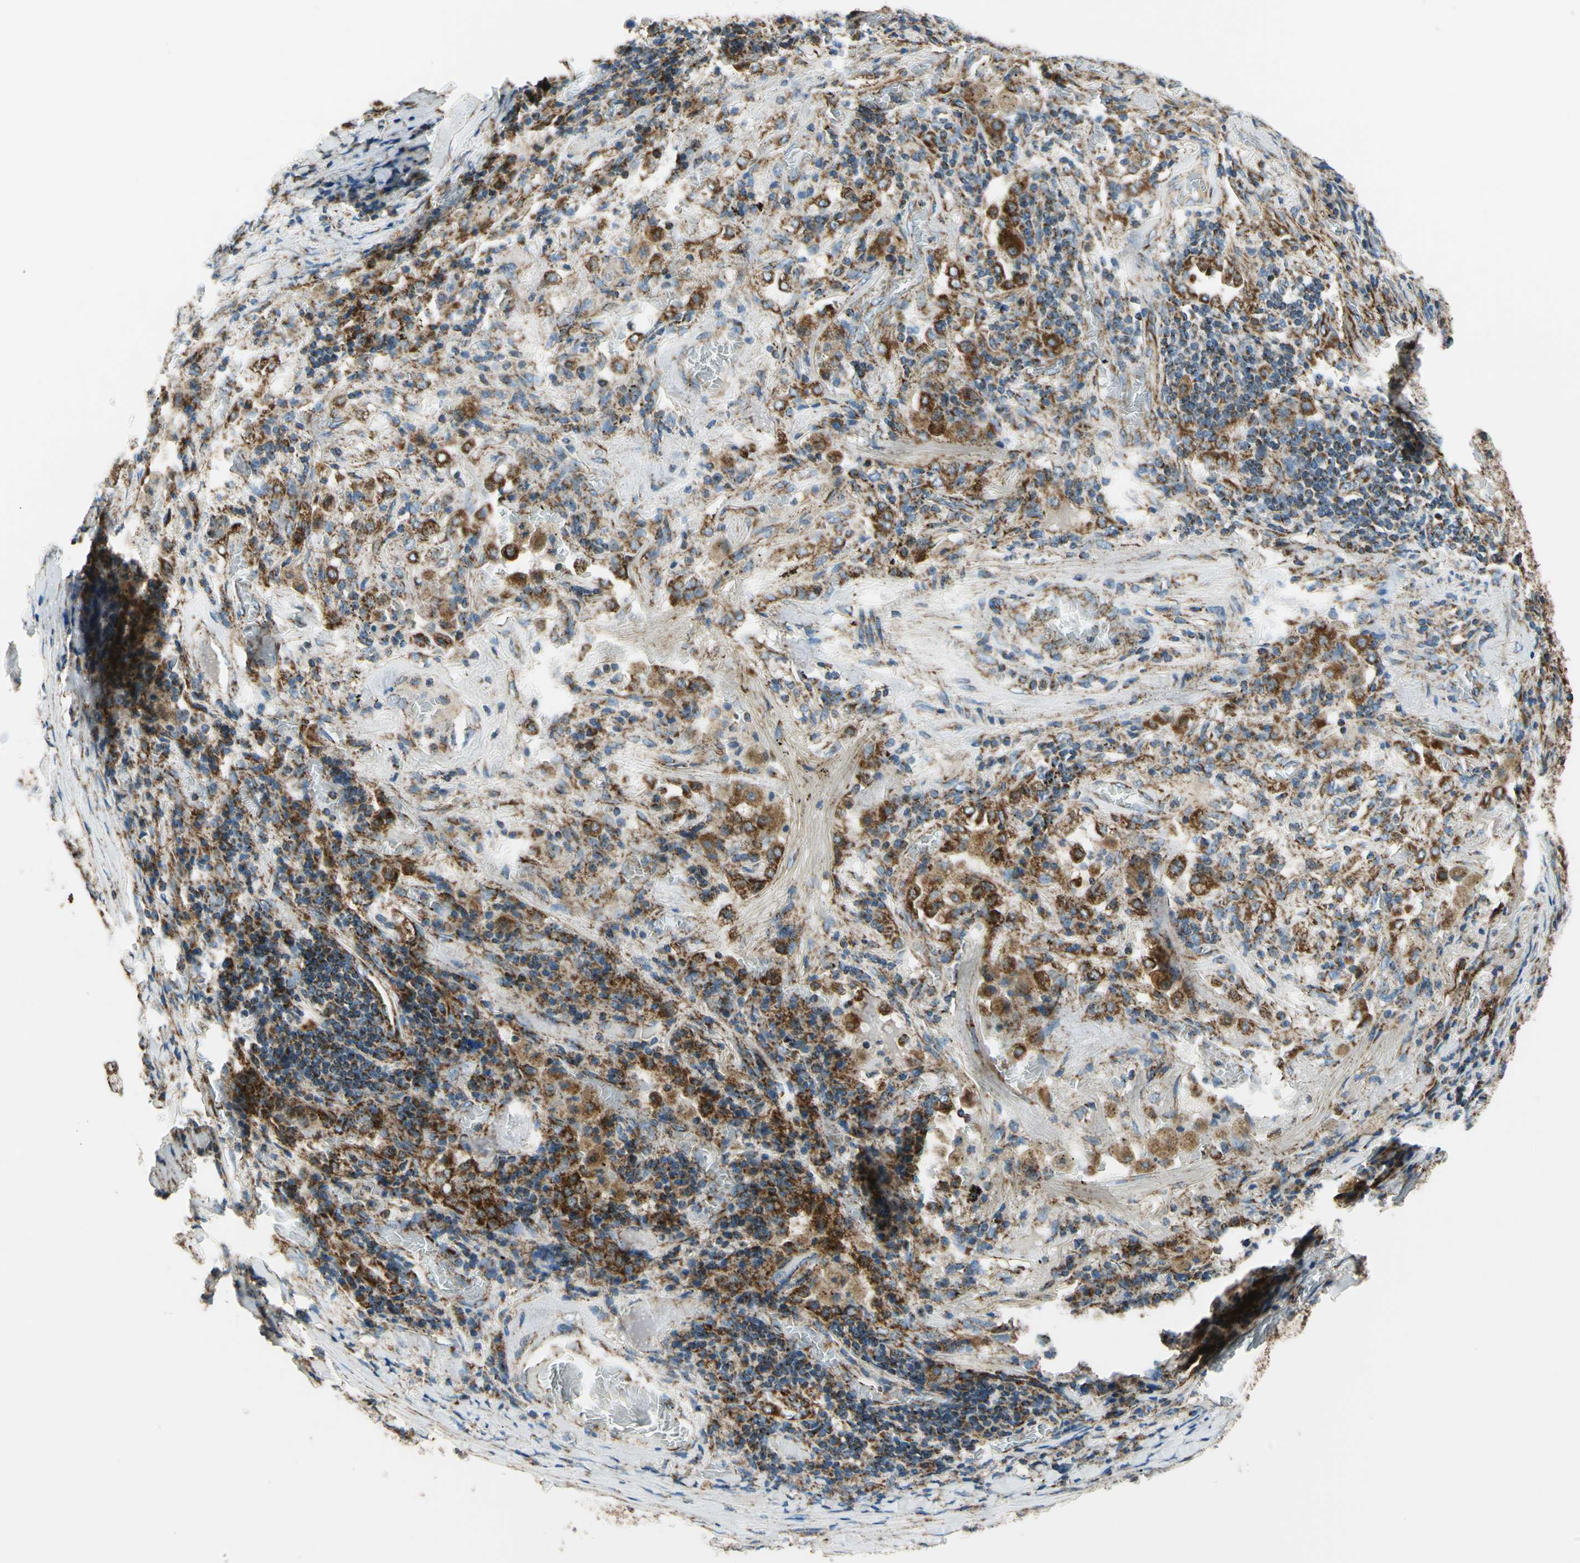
{"staining": {"intensity": "strong", "quantity": ">75%", "location": "cytoplasmic/membranous"}, "tissue": "lung cancer", "cell_type": "Tumor cells", "image_type": "cancer", "snomed": [{"axis": "morphology", "description": "Squamous cell carcinoma, NOS"}, {"axis": "topography", "description": "Lung"}], "caption": "A brown stain shows strong cytoplasmic/membranous positivity of a protein in human squamous cell carcinoma (lung) tumor cells.", "gene": "MAVS", "patient": {"sex": "male", "age": 57}}